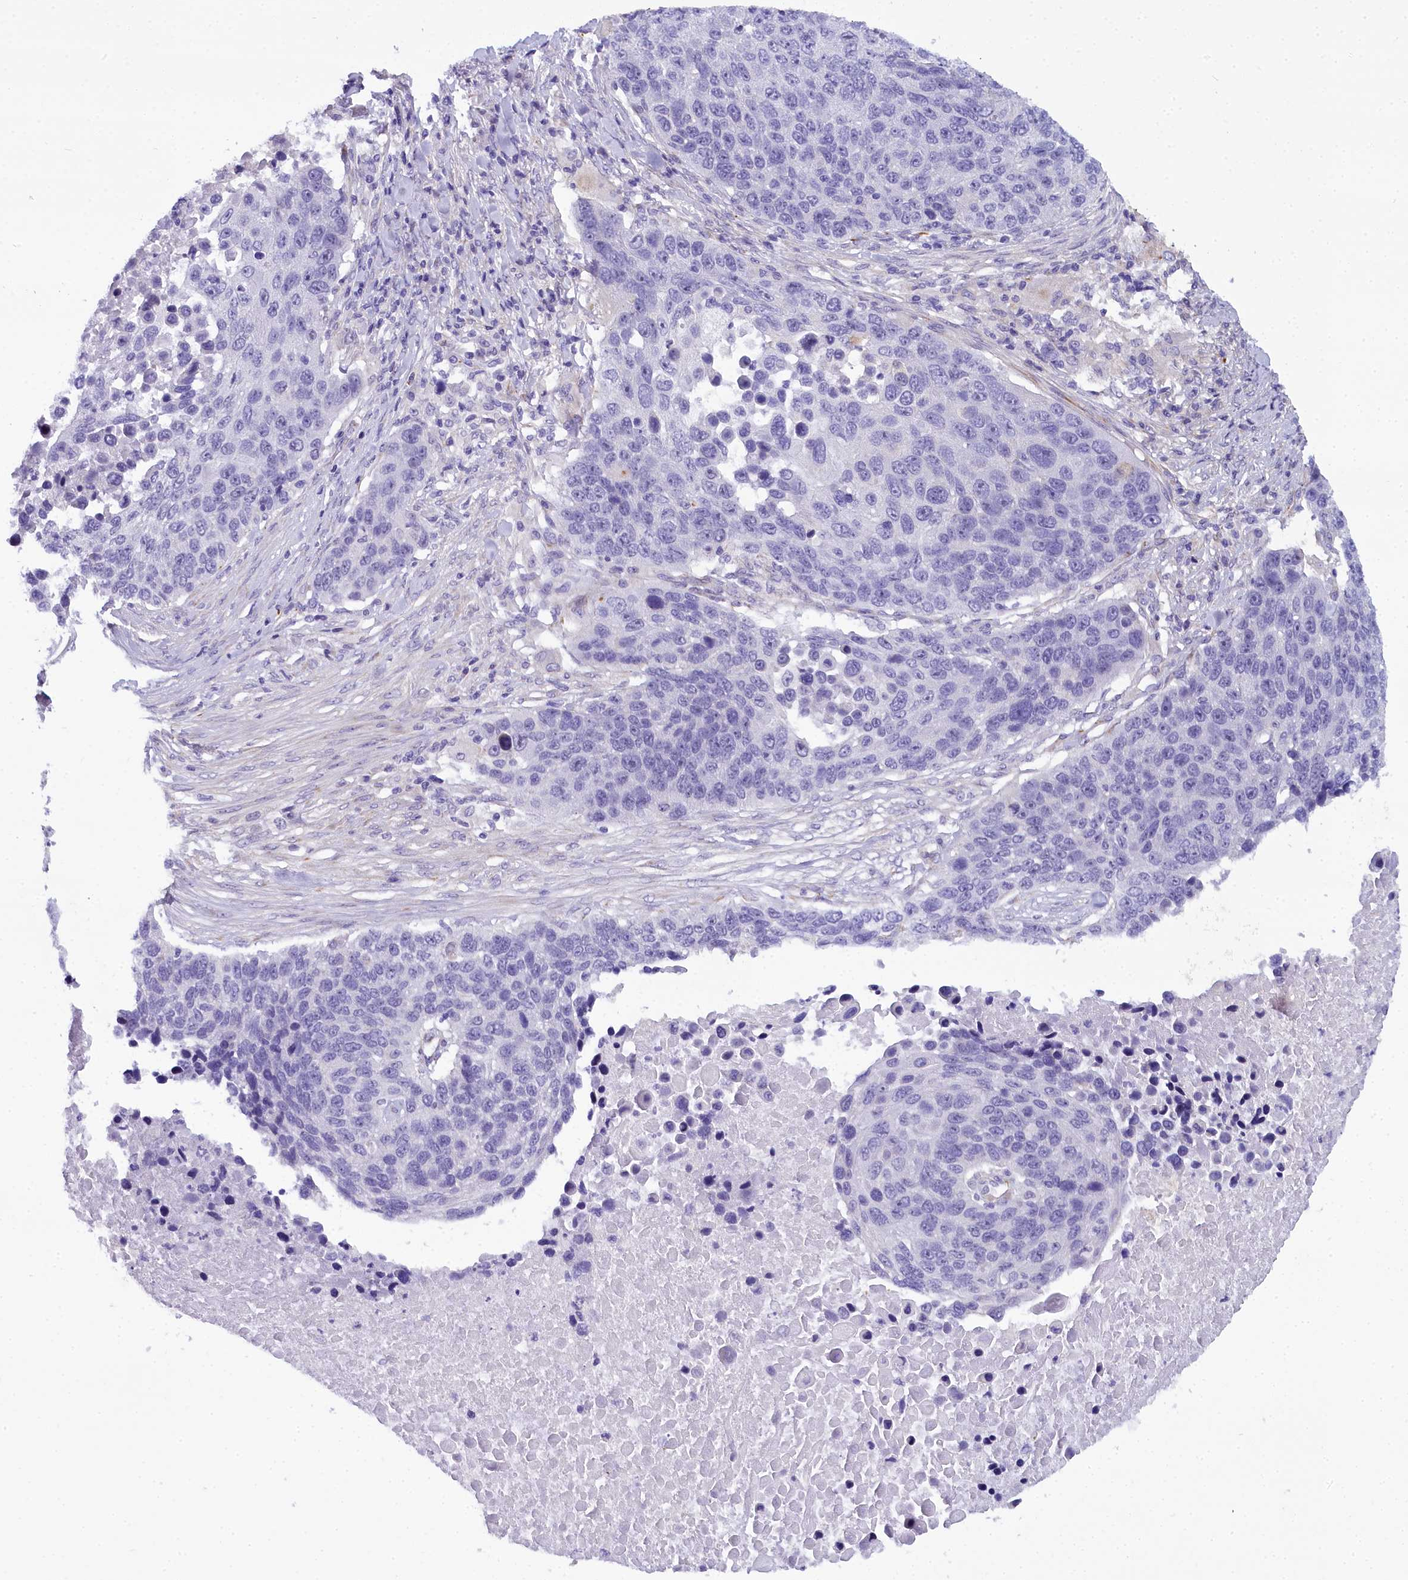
{"staining": {"intensity": "negative", "quantity": "none", "location": "none"}, "tissue": "lung cancer", "cell_type": "Tumor cells", "image_type": "cancer", "snomed": [{"axis": "morphology", "description": "Normal tissue, NOS"}, {"axis": "morphology", "description": "Squamous cell carcinoma, NOS"}, {"axis": "topography", "description": "Lymph node"}, {"axis": "topography", "description": "Lung"}], "caption": "Immunohistochemical staining of human lung cancer exhibits no significant positivity in tumor cells.", "gene": "TIMM22", "patient": {"sex": "male", "age": 66}}